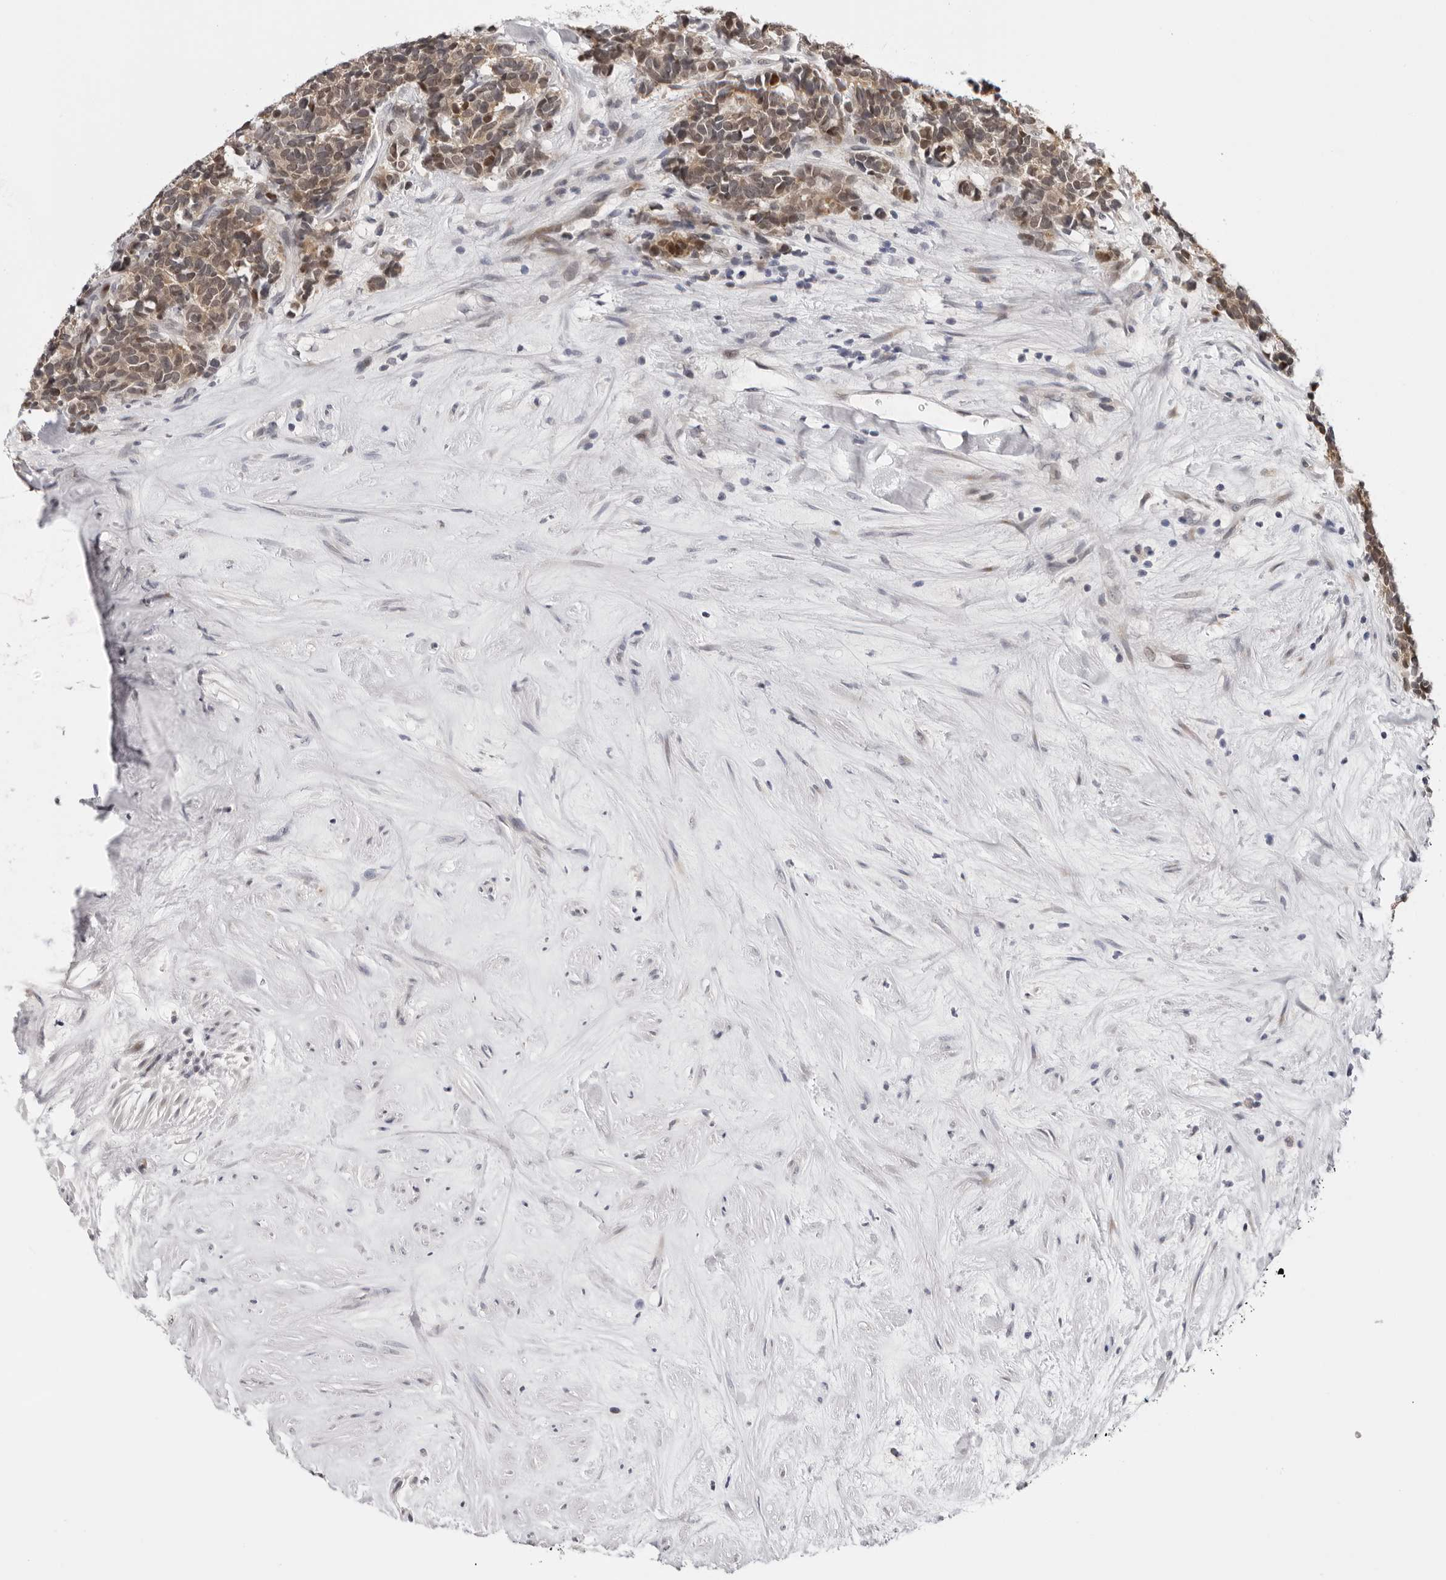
{"staining": {"intensity": "moderate", "quantity": "<25%", "location": "cytoplasmic/membranous,nuclear"}, "tissue": "carcinoid", "cell_type": "Tumor cells", "image_type": "cancer", "snomed": [{"axis": "morphology", "description": "Carcinoma, NOS"}, {"axis": "morphology", "description": "Carcinoid, malignant, NOS"}, {"axis": "topography", "description": "Urinary bladder"}], "caption": "A high-resolution micrograph shows IHC staining of carcinoid, which demonstrates moderate cytoplasmic/membranous and nuclear expression in approximately <25% of tumor cells.", "gene": "PRUNE1", "patient": {"sex": "male", "age": 57}}